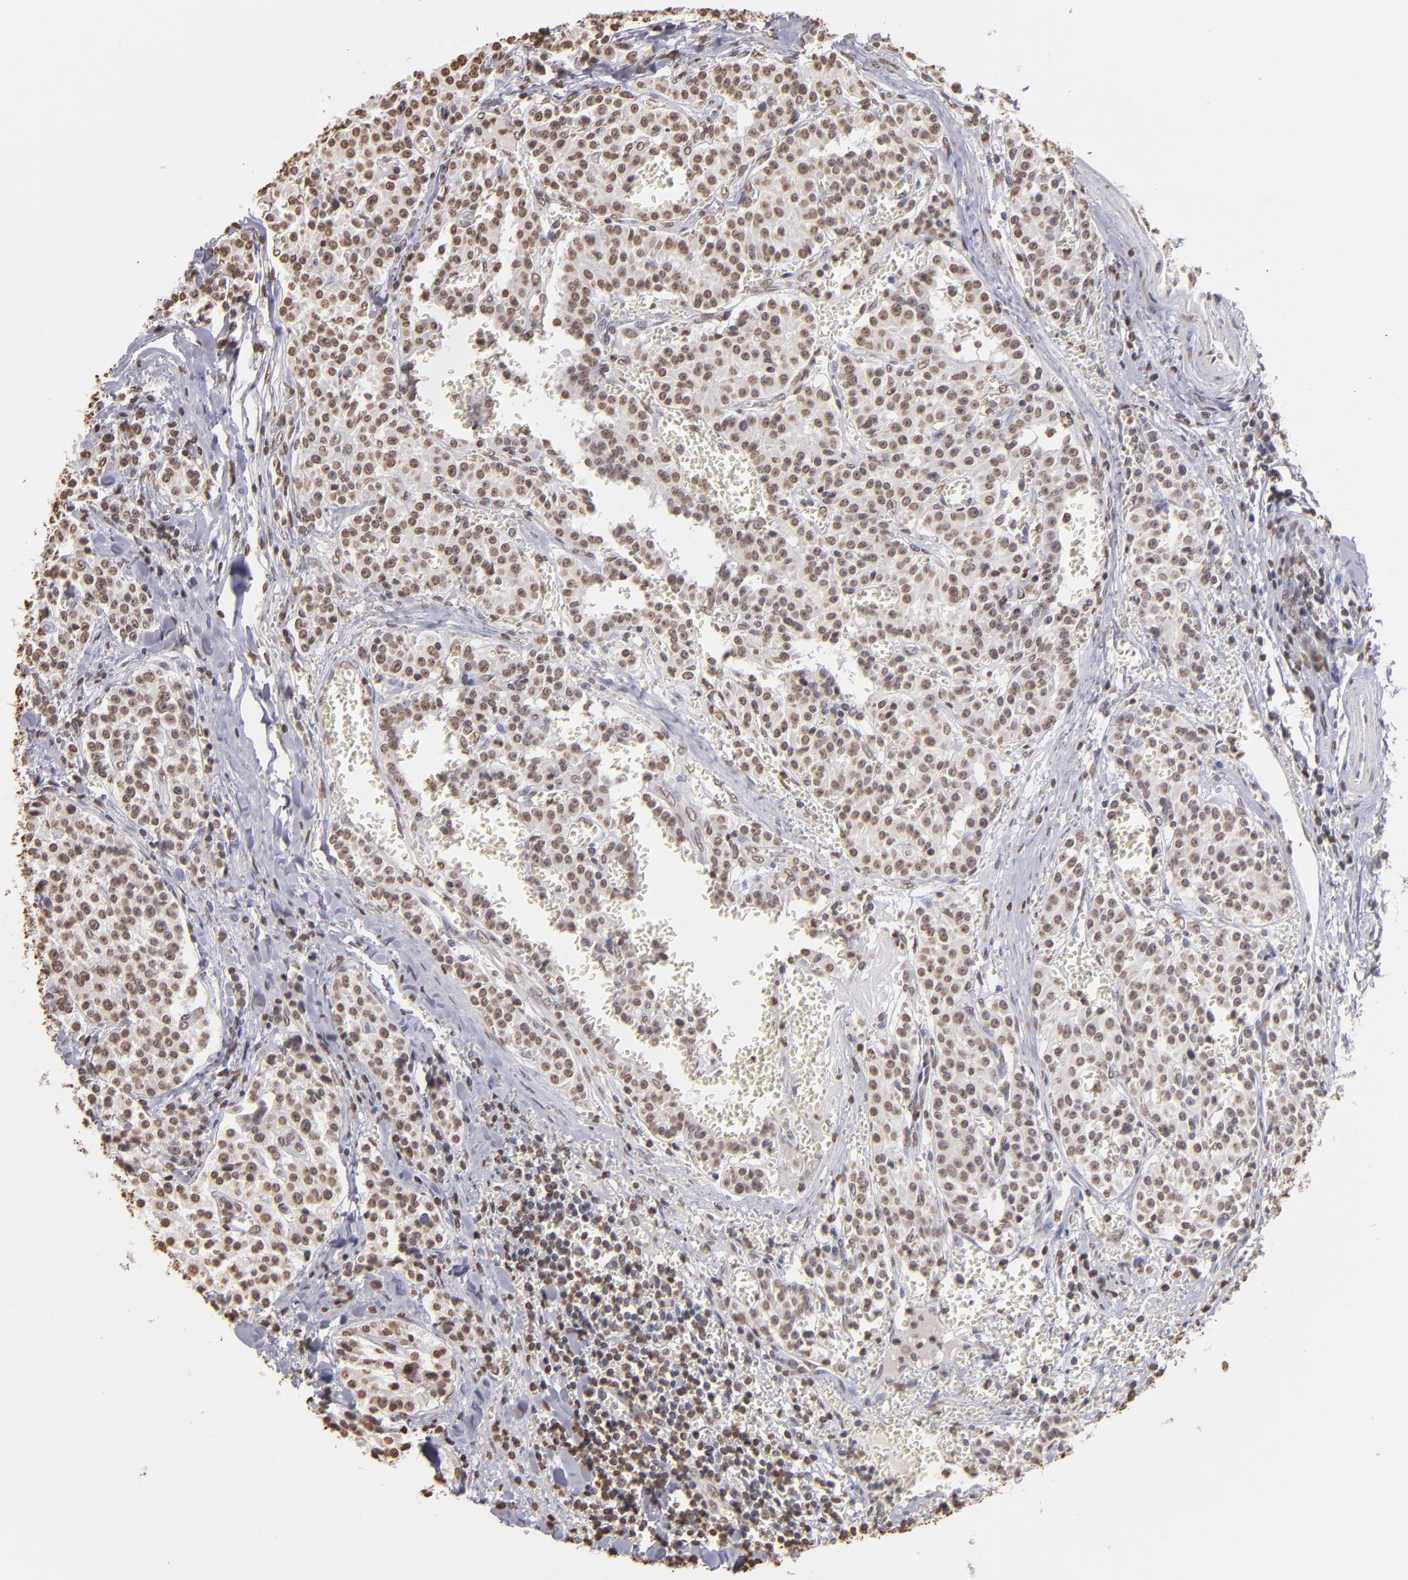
{"staining": {"intensity": "moderate", "quantity": ">75%", "location": "nuclear"}, "tissue": "carcinoid", "cell_type": "Tumor cells", "image_type": "cancer", "snomed": [{"axis": "morphology", "description": "Carcinoid, malignant, NOS"}, {"axis": "topography", "description": "Stomach"}], "caption": "Malignant carcinoid tissue displays moderate nuclear staining in about >75% of tumor cells", "gene": "LBX1", "patient": {"sex": "female", "age": 76}}